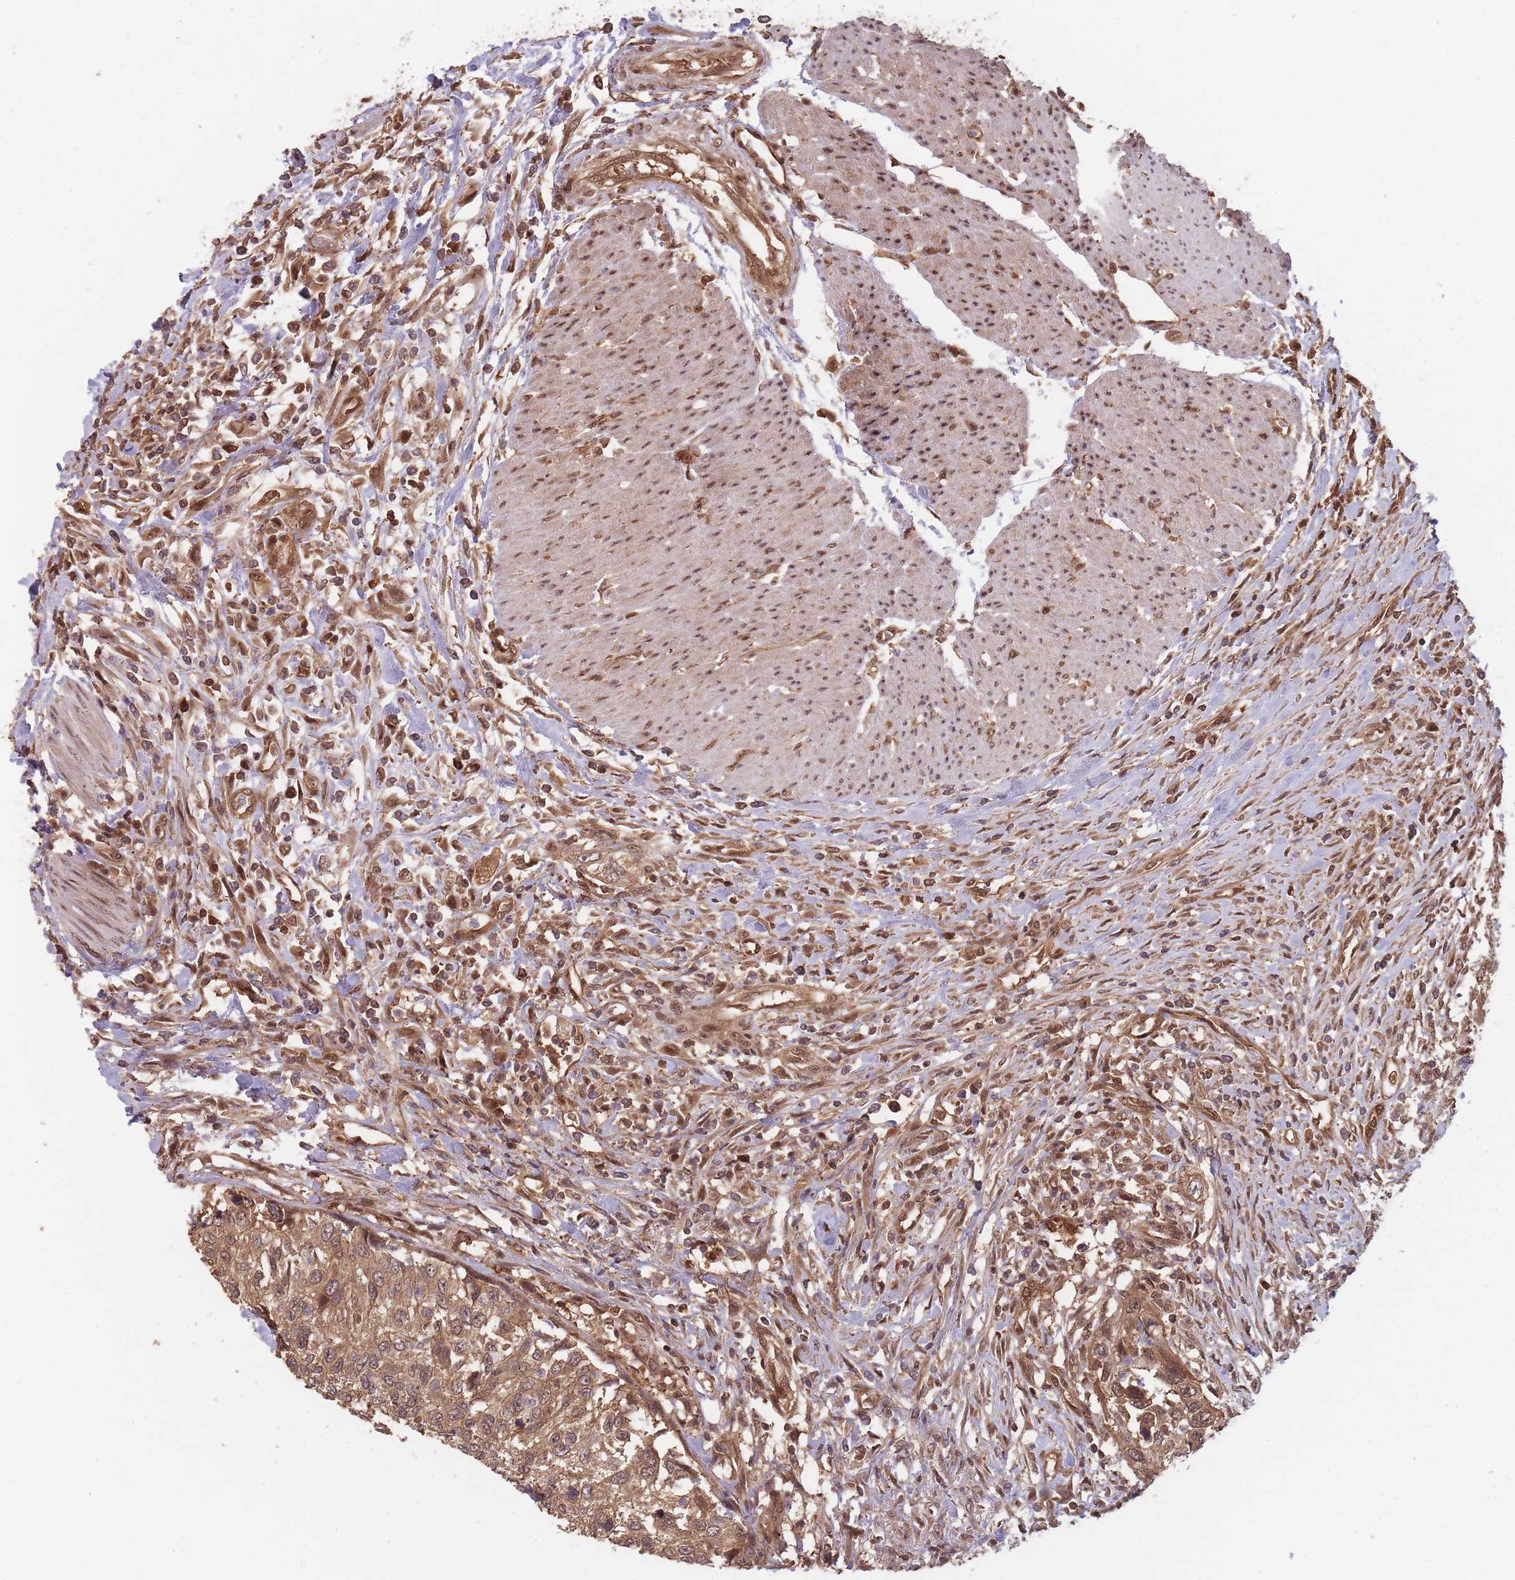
{"staining": {"intensity": "moderate", "quantity": ">75%", "location": "cytoplasmic/membranous,nuclear"}, "tissue": "urothelial cancer", "cell_type": "Tumor cells", "image_type": "cancer", "snomed": [{"axis": "morphology", "description": "Urothelial carcinoma, High grade"}, {"axis": "topography", "description": "Urinary bladder"}], "caption": "Moderate cytoplasmic/membranous and nuclear staining is identified in about >75% of tumor cells in urothelial cancer. (DAB (3,3'-diaminobenzidine) = brown stain, brightfield microscopy at high magnification).", "gene": "PPP6R3", "patient": {"sex": "female", "age": 60}}